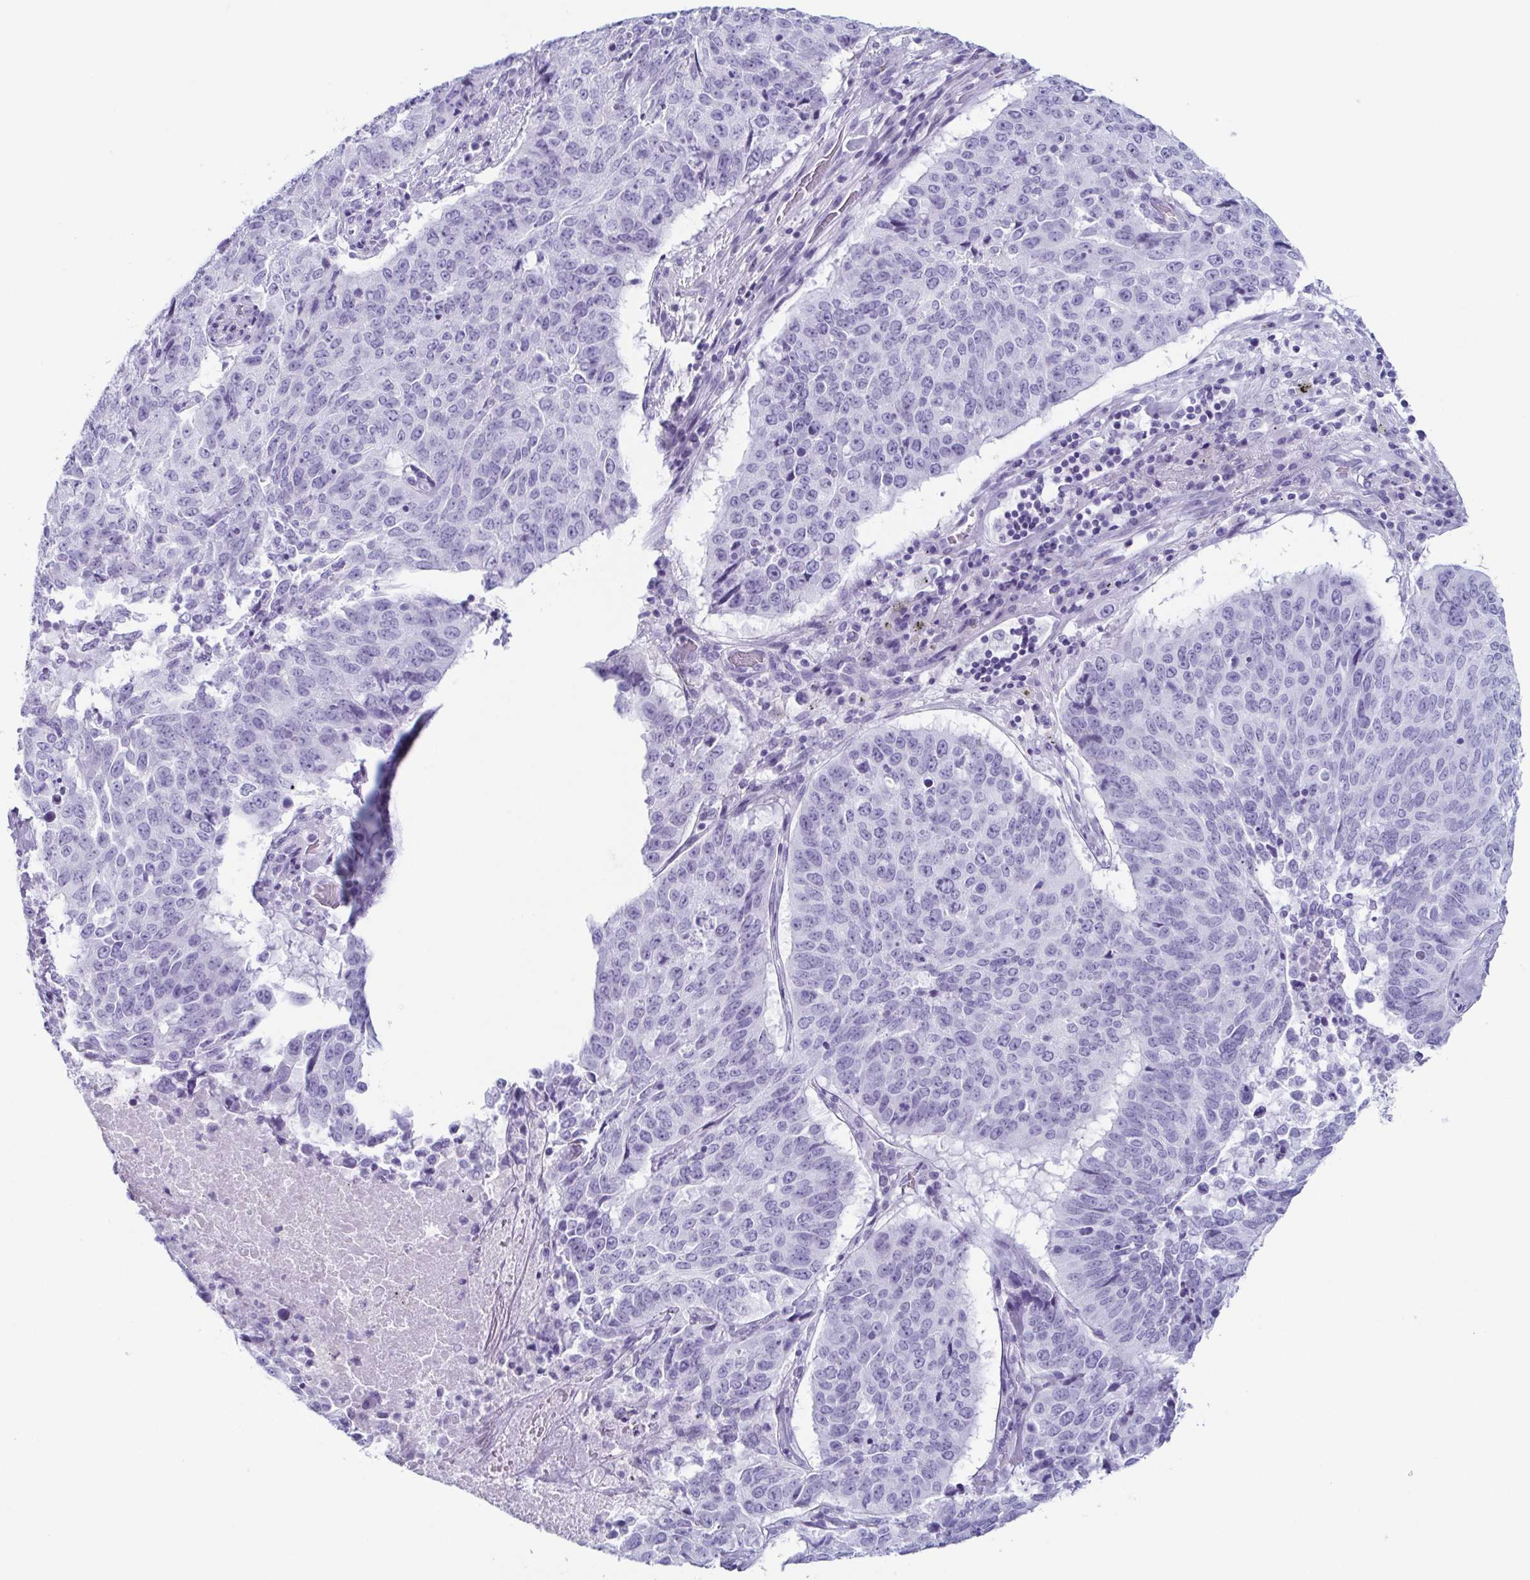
{"staining": {"intensity": "negative", "quantity": "none", "location": "none"}, "tissue": "lung cancer", "cell_type": "Tumor cells", "image_type": "cancer", "snomed": [{"axis": "morphology", "description": "Normal tissue, NOS"}, {"axis": "morphology", "description": "Squamous cell carcinoma, NOS"}, {"axis": "topography", "description": "Bronchus"}, {"axis": "topography", "description": "Lung"}], "caption": "Tumor cells are negative for brown protein staining in lung squamous cell carcinoma.", "gene": "ENKUR", "patient": {"sex": "male", "age": 64}}